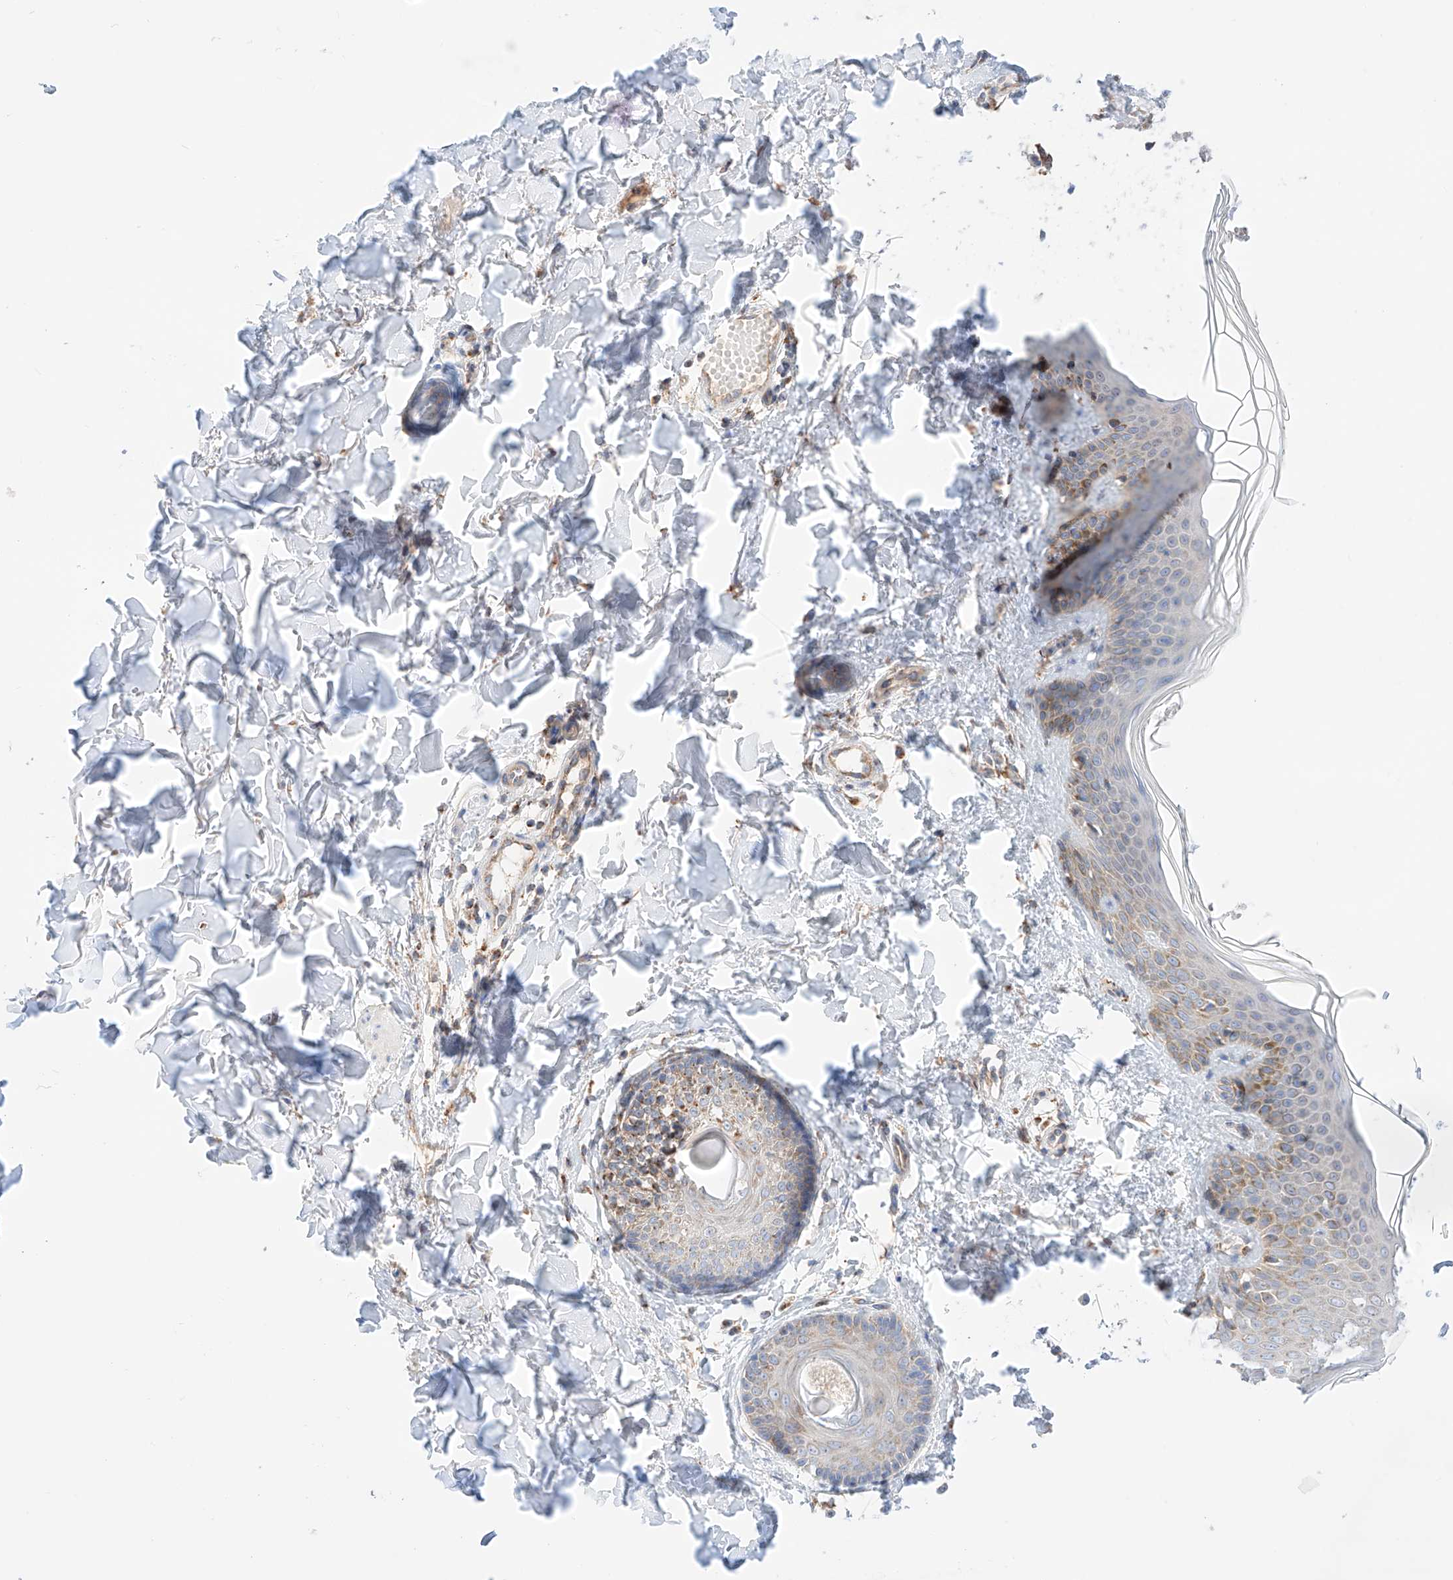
{"staining": {"intensity": "weak", "quantity": ">75%", "location": "cytoplasmic/membranous"}, "tissue": "skin", "cell_type": "Fibroblasts", "image_type": "normal", "snomed": [{"axis": "morphology", "description": "Normal tissue, NOS"}, {"axis": "topography", "description": "Skin"}], "caption": "Protein staining of normal skin demonstrates weak cytoplasmic/membranous staining in about >75% of fibroblasts. (brown staining indicates protein expression, while blue staining denotes nuclei).", "gene": "KTI12", "patient": {"sex": "male", "age": 37}}